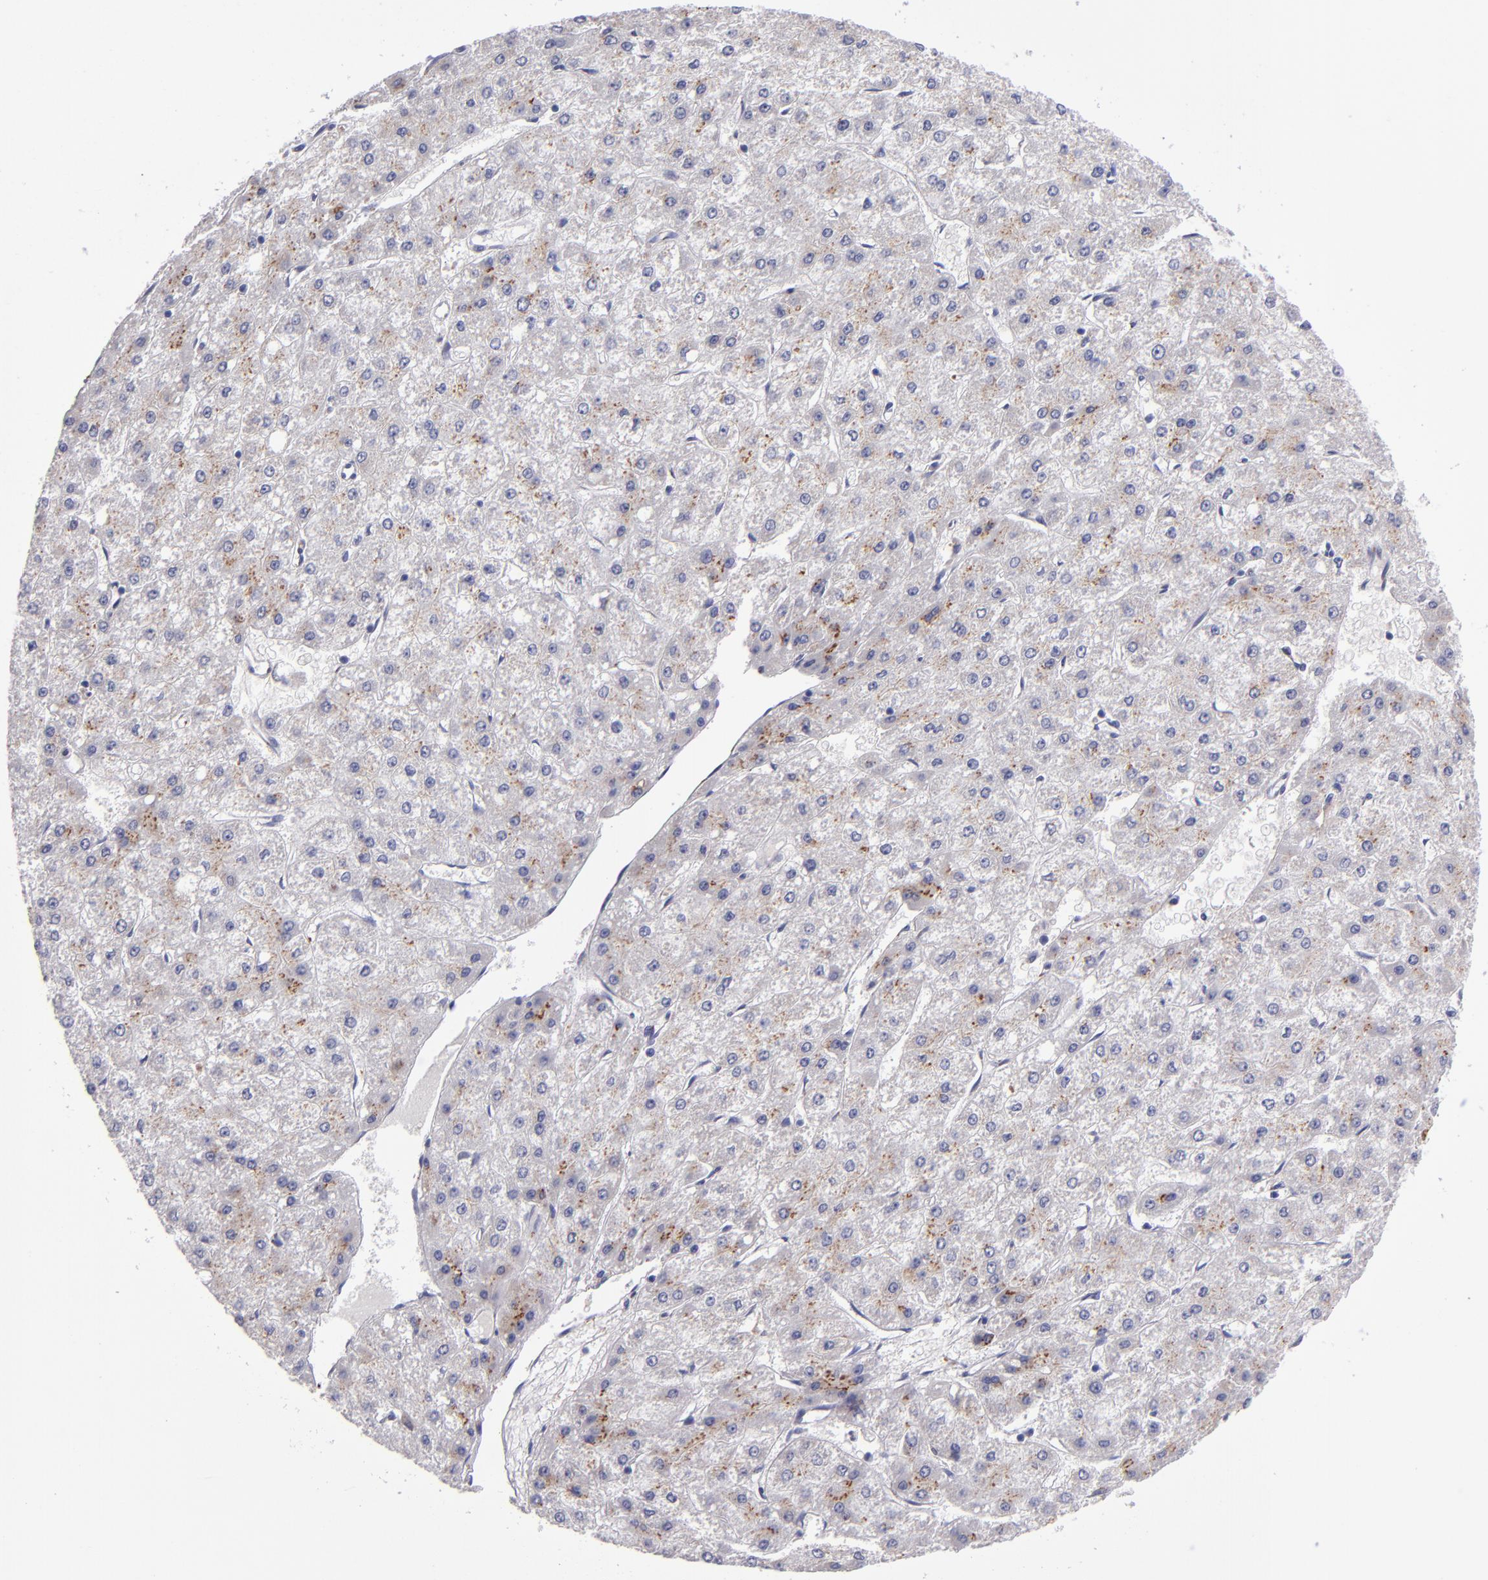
{"staining": {"intensity": "strong", "quantity": "25%-75%", "location": "cytoplasmic/membranous"}, "tissue": "liver cancer", "cell_type": "Tumor cells", "image_type": "cancer", "snomed": [{"axis": "morphology", "description": "Carcinoma, Hepatocellular, NOS"}, {"axis": "topography", "description": "Liver"}], "caption": "This photomicrograph displays immunohistochemistry staining of liver hepatocellular carcinoma, with high strong cytoplasmic/membranous staining in approximately 25%-75% of tumor cells.", "gene": "RAB41", "patient": {"sex": "female", "age": 52}}